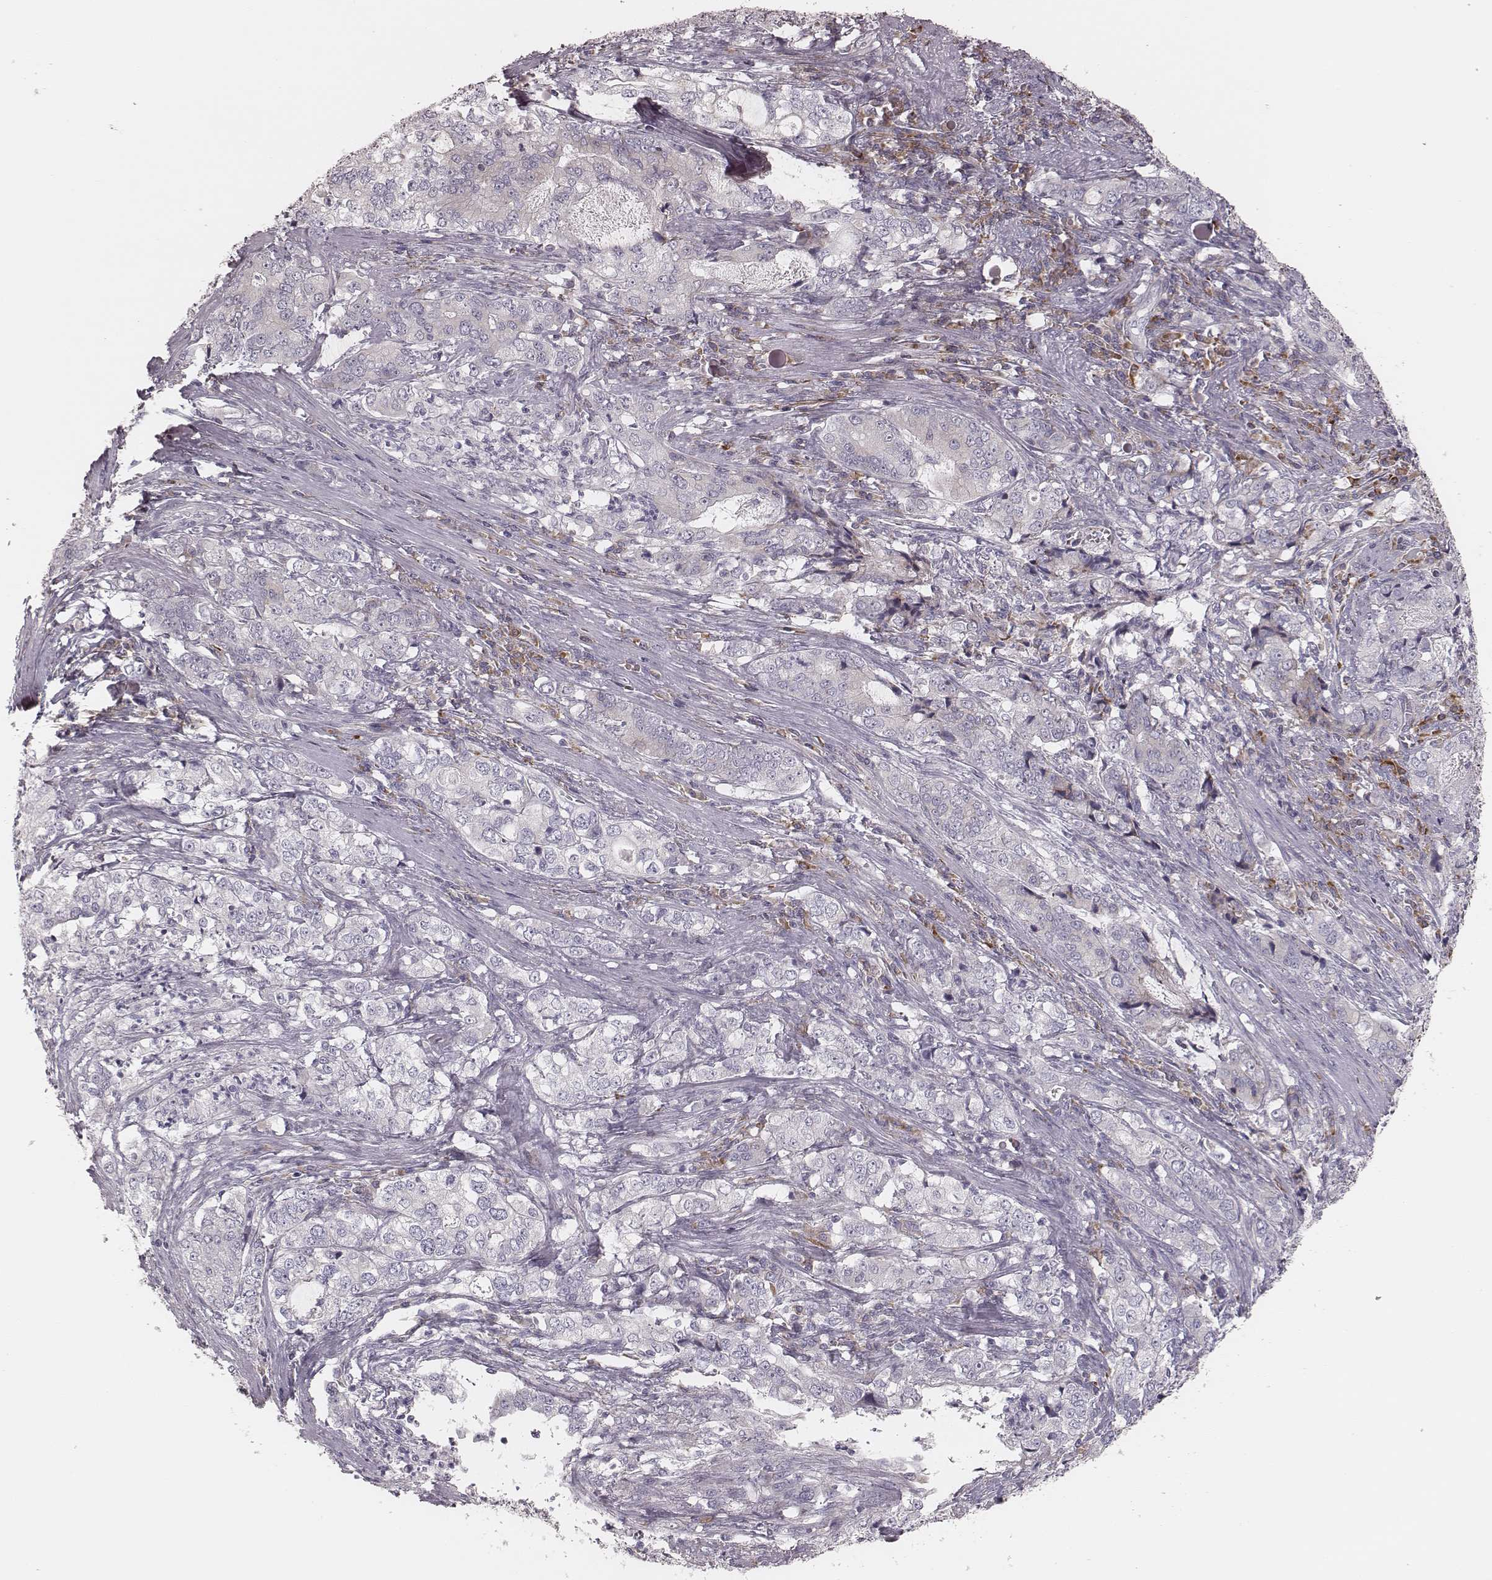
{"staining": {"intensity": "negative", "quantity": "none", "location": "none"}, "tissue": "stomach cancer", "cell_type": "Tumor cells", "image_type": "cancer", "snomed": [{"axis": "morphology", "description": "Adenocarcinoma, NOS"}, {"axis": "topography", "description": "Stomach, lower"}], "caption": "Tumor cells are negative for brown protein staining in adenocarcinoma (stomach). (DAB immunohistochemistry with hematoxylin counter stain).", "gene": "KIF5C", "patient": {"sex": "female", "age": 72}}